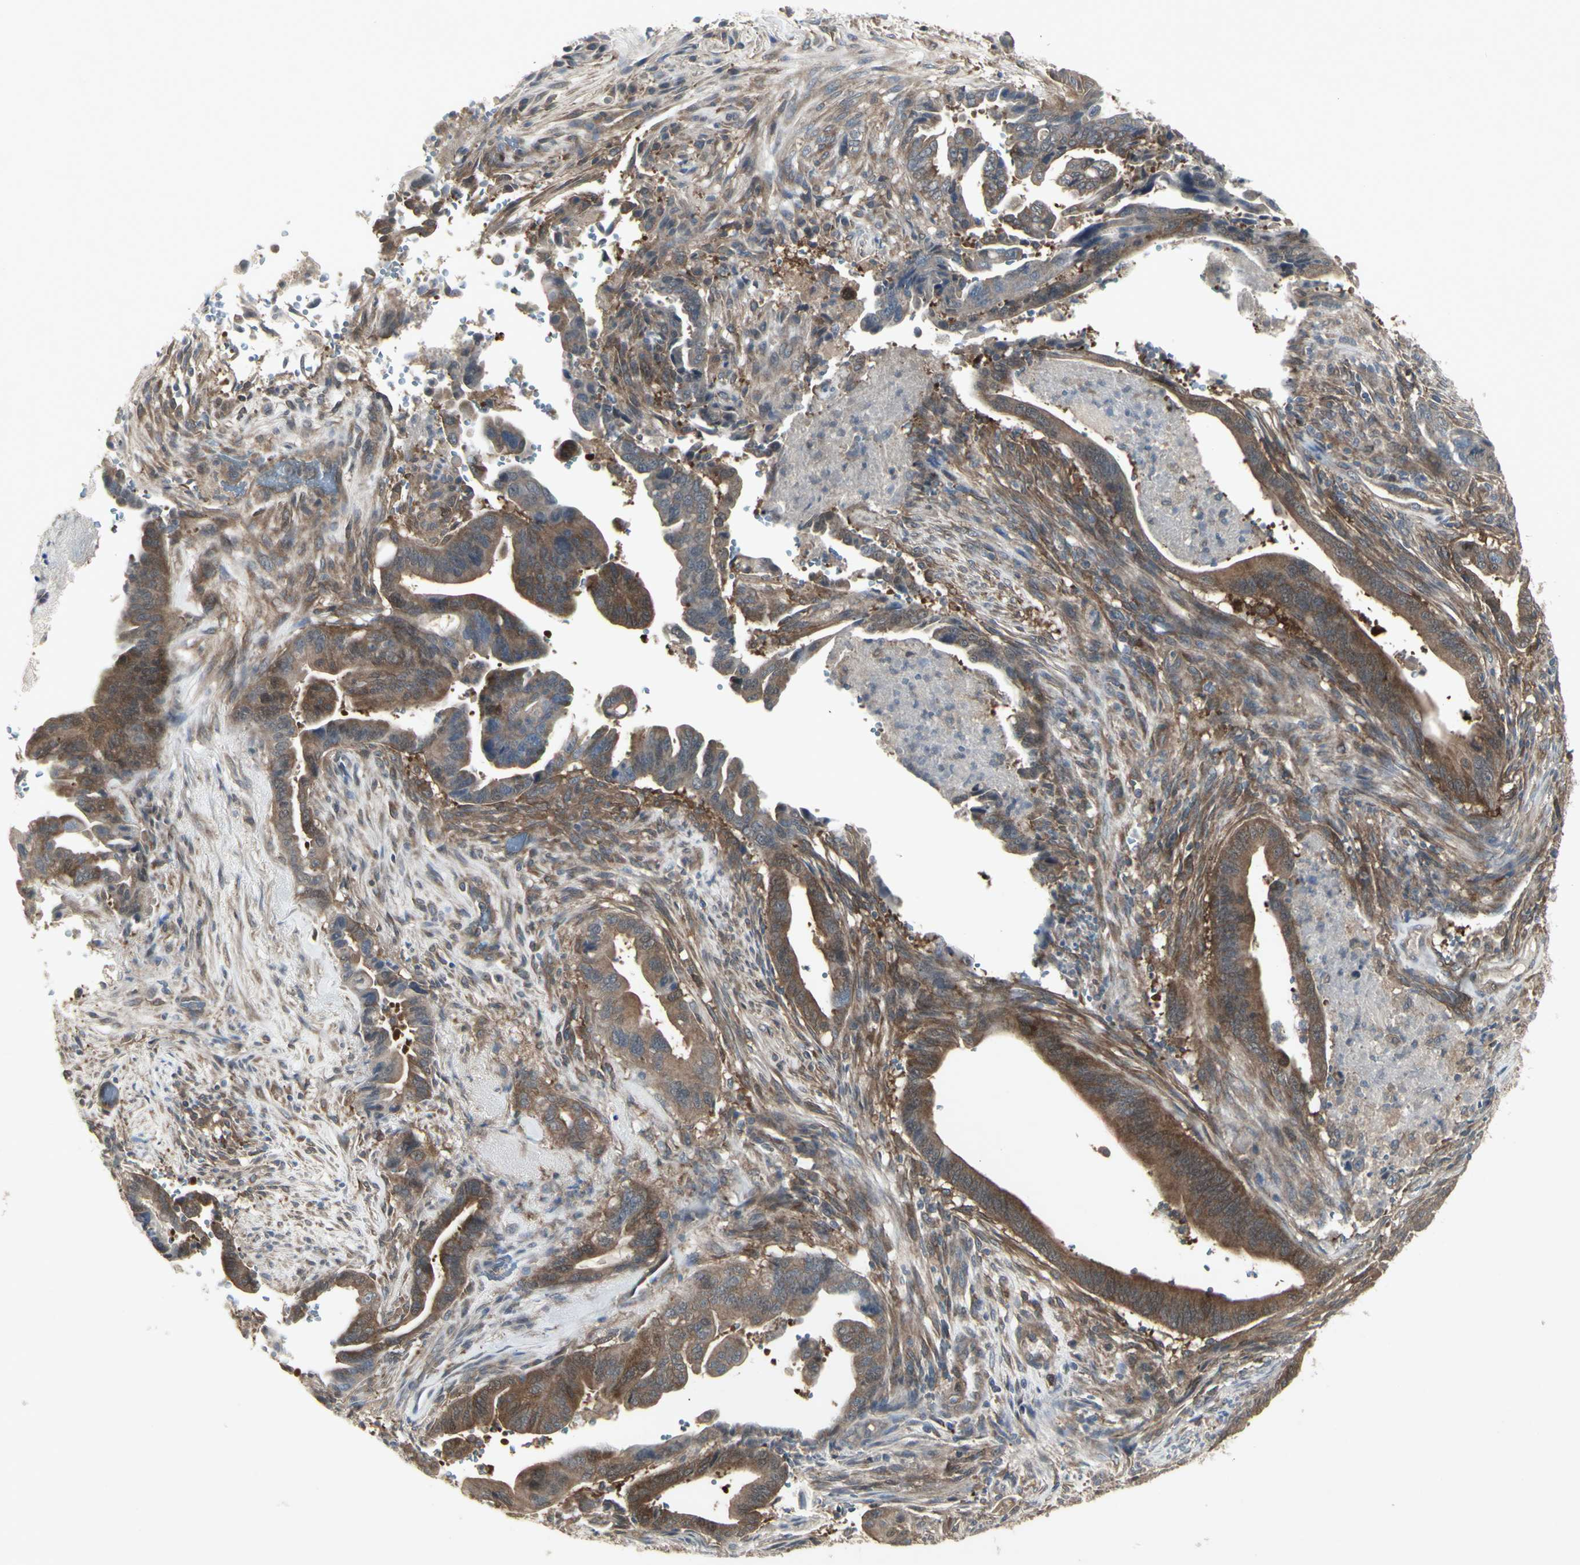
{"staining": {"intensity": "moderate", "quantity": ">75%", "location": "cytoplasmic/membranous"}, "tissue": "pancreatic cancer", "cell_type": "Tumor cells", "image_type": "cancer", "snomed": [{"axis": "morphology", "description": "Adenocarcinoma, NOS"}, {"axis": "topography", "description": "Pancreas"}], "caption": "A high-resolution histopathology image shows immunohistochemistry staining of pancreatic adenocarcinoma, which shows moderate cytoplasmic/membranous staining in approximately >75% of tumor cells. The staining was performed using DAB to visualize the protein expression in brown, while the nuclei were stained in blue with hematoxylin (Magnification: 20x).", "gene": "CHURC1-FNTB", "patient": {"sex": "male", "age": 70}}